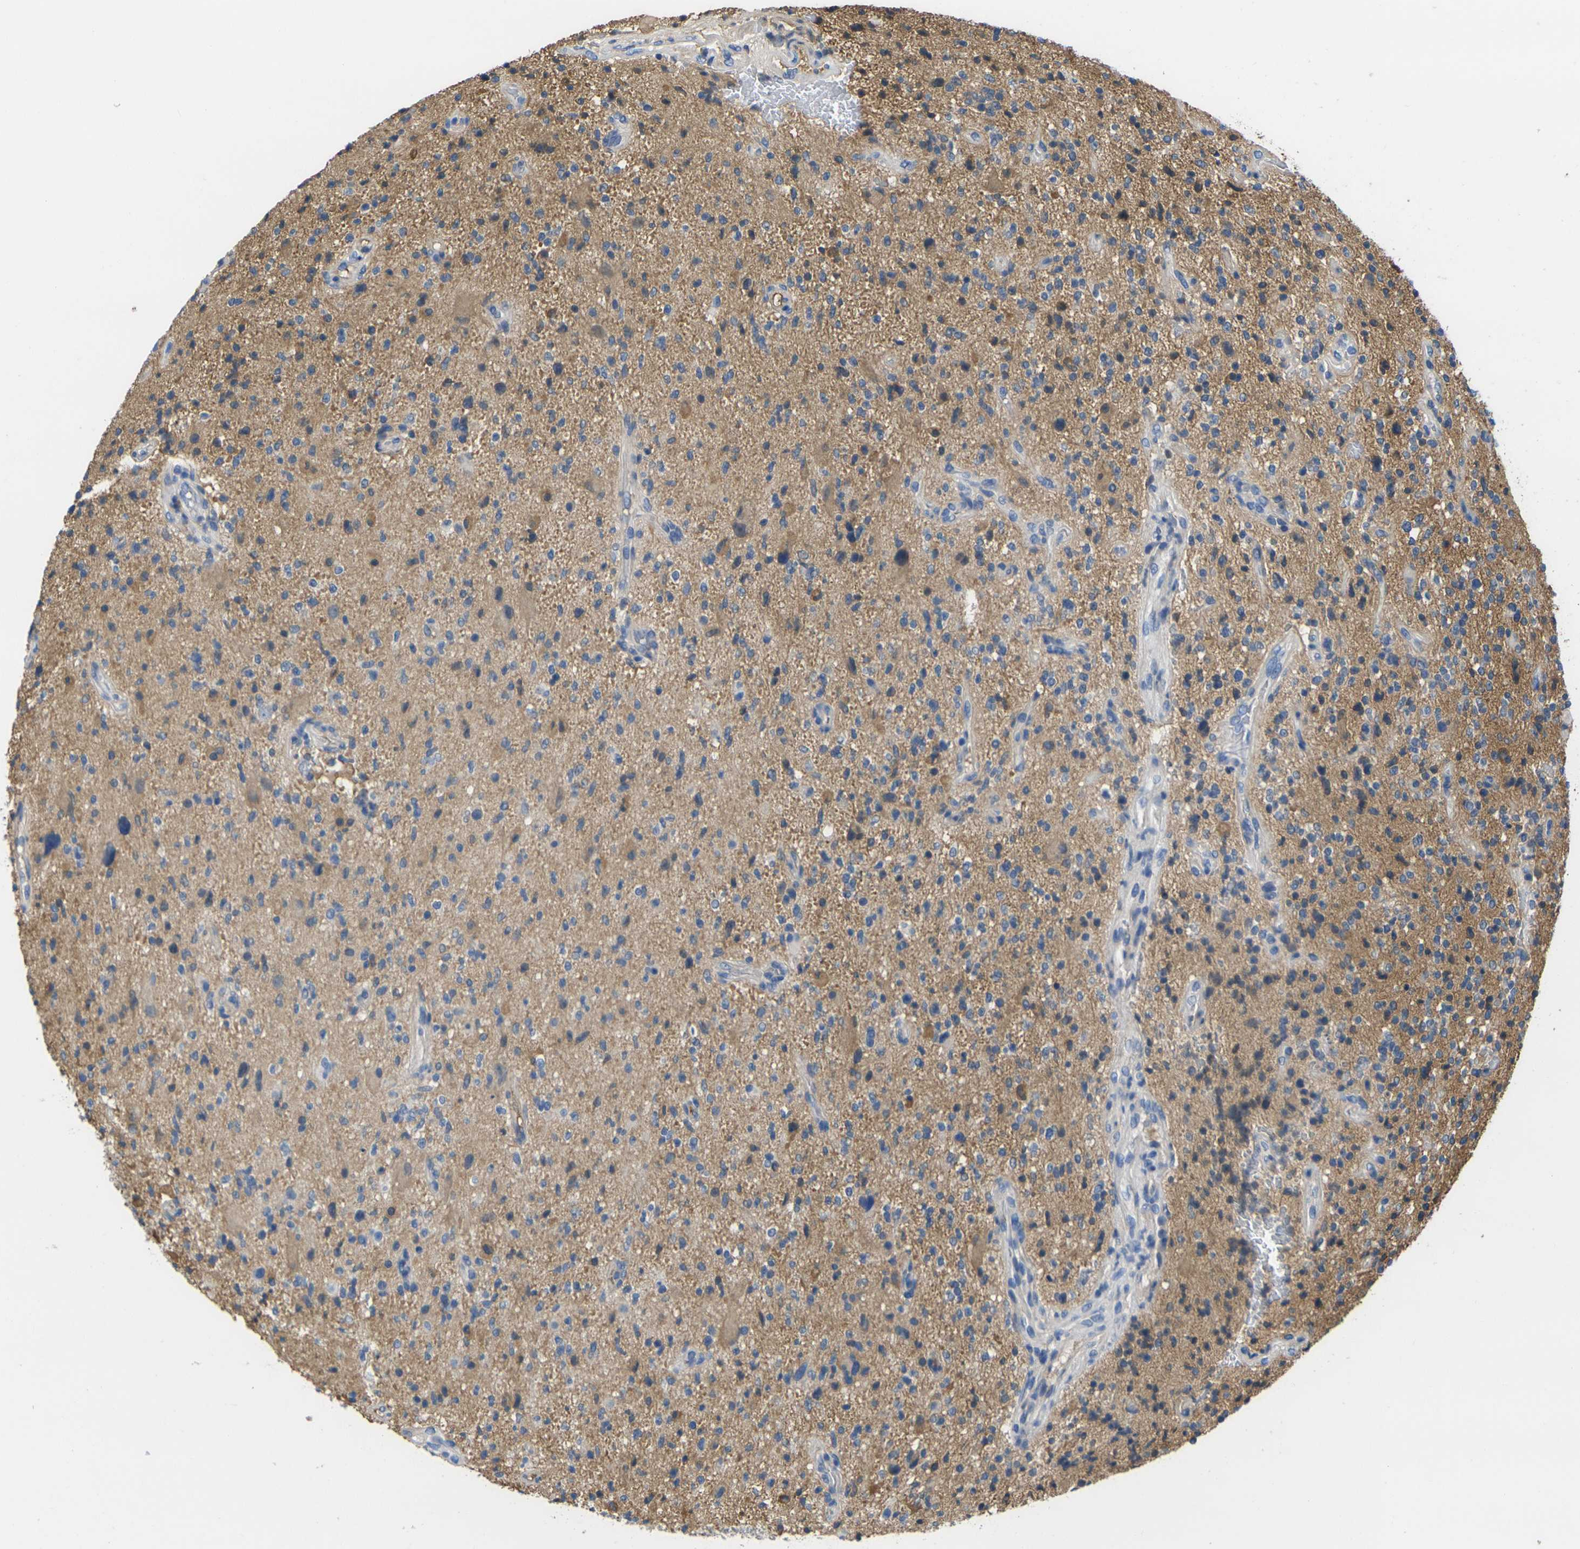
{"staining": {"intensity": "moderate", "quantity": "<25%", "location": "cytoplasmic/membranous"}, "tissue": "glioma", "cell_type": "Tumor cells", "image_type": "cancer", "snomed": [{"axis": "morphology", "description": "Glioma, malignant, High grade"}, {"axis": "topography", "description": "Brain"}], "caption": "Immunohistochemistry photomicrograph of neoplastic tissue: human high-grade glioma (malignant) stained using IHC demonstrates low levels of moderate protein expression localized specifically in the cytoplasmic/membranous of tumor cells, appearing as a cytoplasmic/membranous brown color.", "gene": "GREM2", "patient": {"sex": "male", "age": 48}}